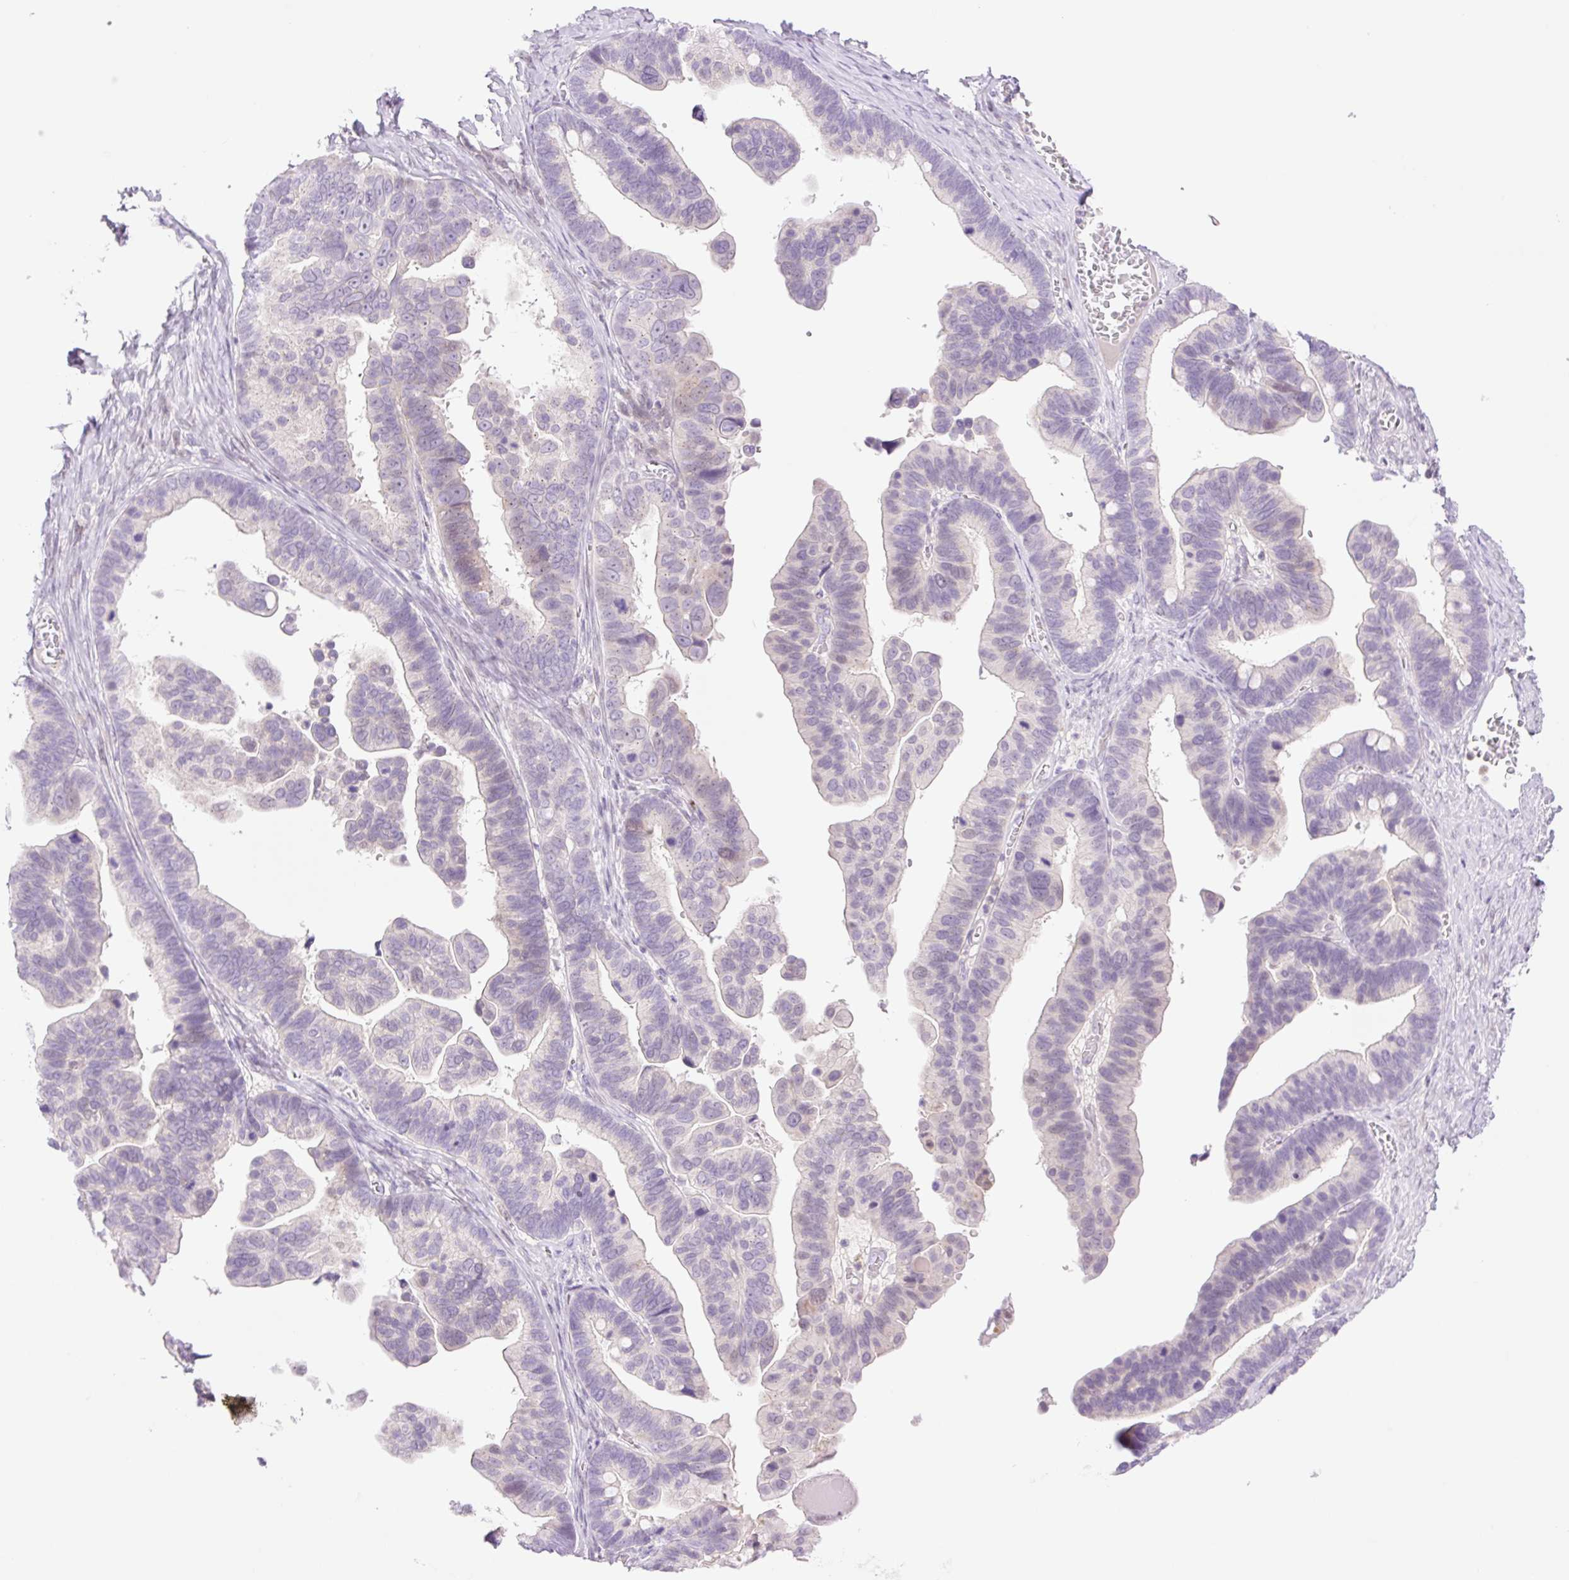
{"staining": {"intensity": "negative", "quantity": "none", "location": "none"}, "tissue": "ovarian cancer", "cell_type": "Tumor cells", "image_type": "cancer", "snomed": [{"axis": "morphology", "description": "Cystadenocarcinoma, serous, NOS"}, {"axis": "topography", "description": "Ovary"}], "caption": "IHC of ovarian serous cystadenocarcinoma reveals no expression in tumor cells.", "gene": "TBX15", "patient": {"sex": "female", "age": 56}}